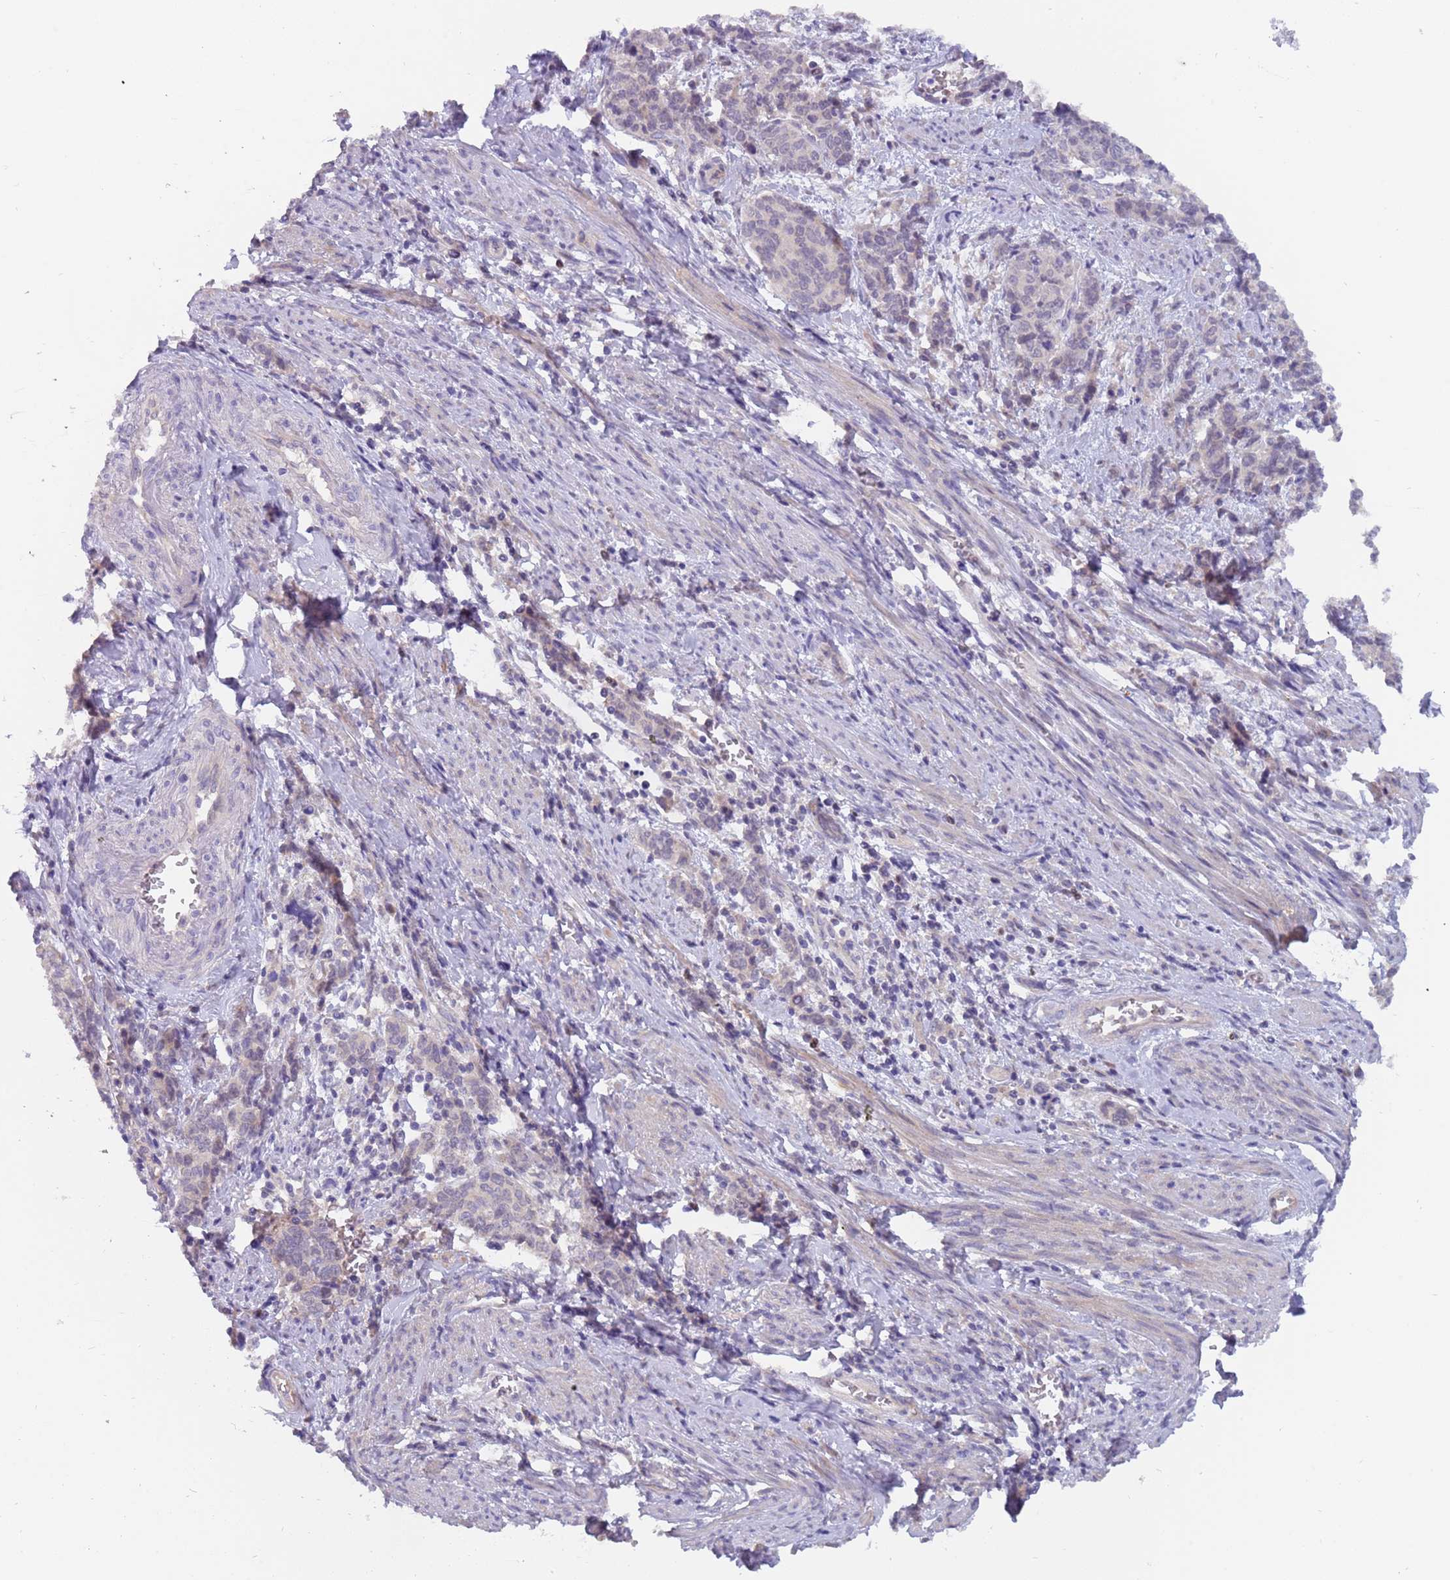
{"staining": {"intensity": "negative", "quantity": "none", "location": "none"}, "tissue": "cervical cancer", "cell_type": "Tumor cells", "image_type": "cancer", "snomed": [{"axis": "morphology", "description": "Squamous cell carcinoma, NOS"}, {"axis": "topography", "description": "Cervix"}], "caption": "A photomicrograph of squamous cell carcinoma (cervical) stained for a protein reveals no brown staining in tumor cells.", "gene": "ZNF746", "patient": {"sex": "female", "age": 60}}